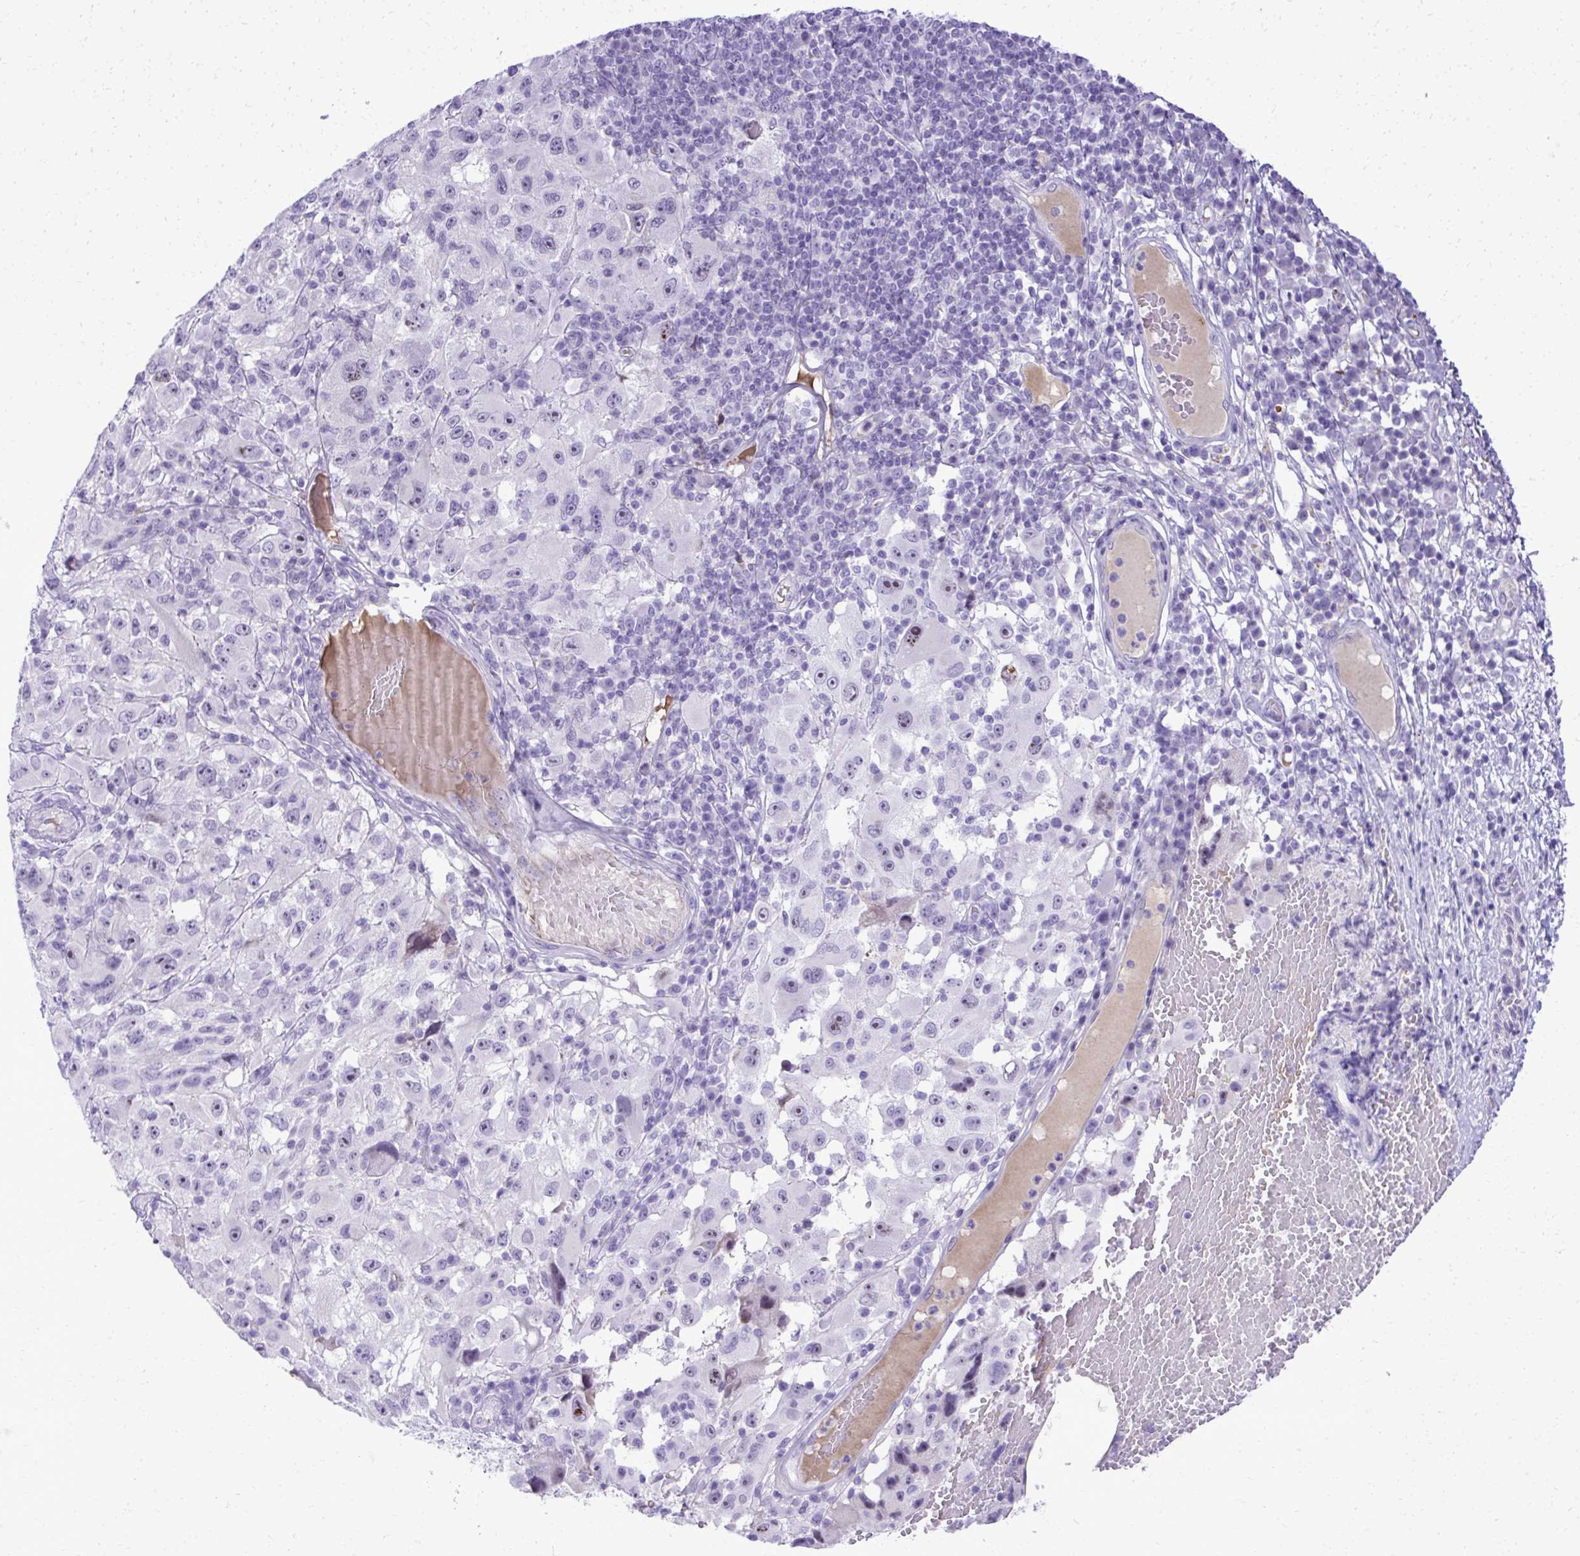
{"staining": {"intensity": "negative", "quantity": "none", "location": "none"}, "tissue": "melanoma", "cell_type": "Tumor cells", "image_type": "cancer", "snomed": [{"axis": "morphology", "description": "Malignant melanoma, NOS"}, {"axis": "topography", "description": "Skin"}], "caption": "The histopathology image displays no significant expression in tumor cells of melanoma. (DAB (3,3'-diaminobenzidine) immunohistochemistry (IHC) visualized using brightfield microscopy, high magnification).", "gene": "PITPNM3", "patient": {"sex": "female", "age": 71}}